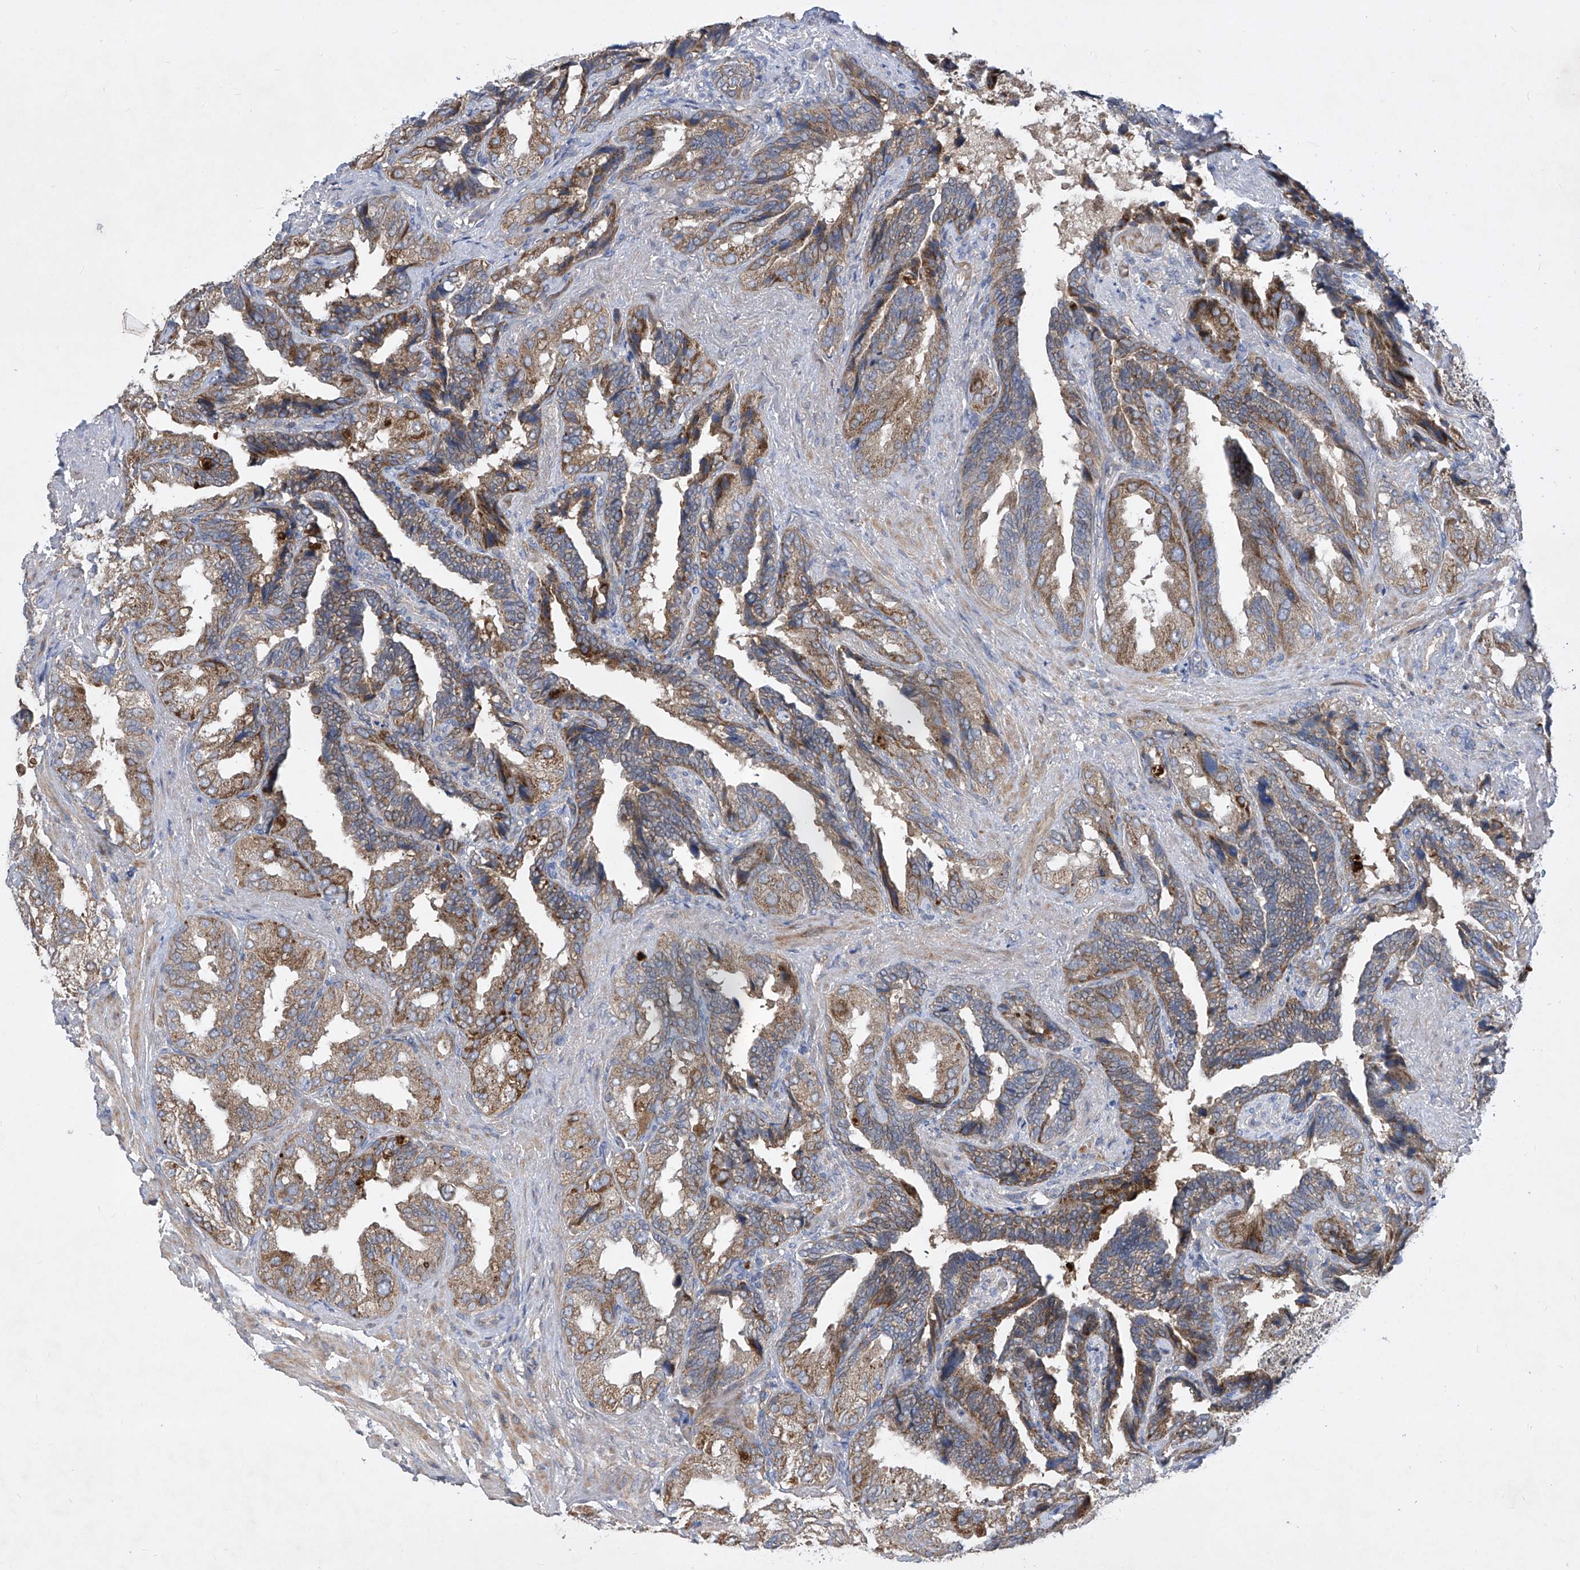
{"staining": {"intensity": "moderate", "quantity": ">75%", "location": "cytoplasmic/membranous"}, "tissue": "seminal vesicle", "cell_type": "Glandular cells", "image_type": "normal", "snomed": [{"axis": "morphology", "description": "Normal tissue, NOS"}, {"axis": "topography", "description": "Seminal veicle"}, {"axis": "topography", "description": "Peripheral nerve tissue"}], "caption": "Immunohistochemistry photomicrograph of benign seminal vesicle: seminal vesicle stained using immunohistochemistry (IHC) reveals medium levels of moderate protein expression localized specifically in the cytoplasmic/membranous of glandular cells, appearing as a cytoplasmic/membranous brown color.", "gene": "COQ3", "patient": {"sex": "male", "age": 63}}